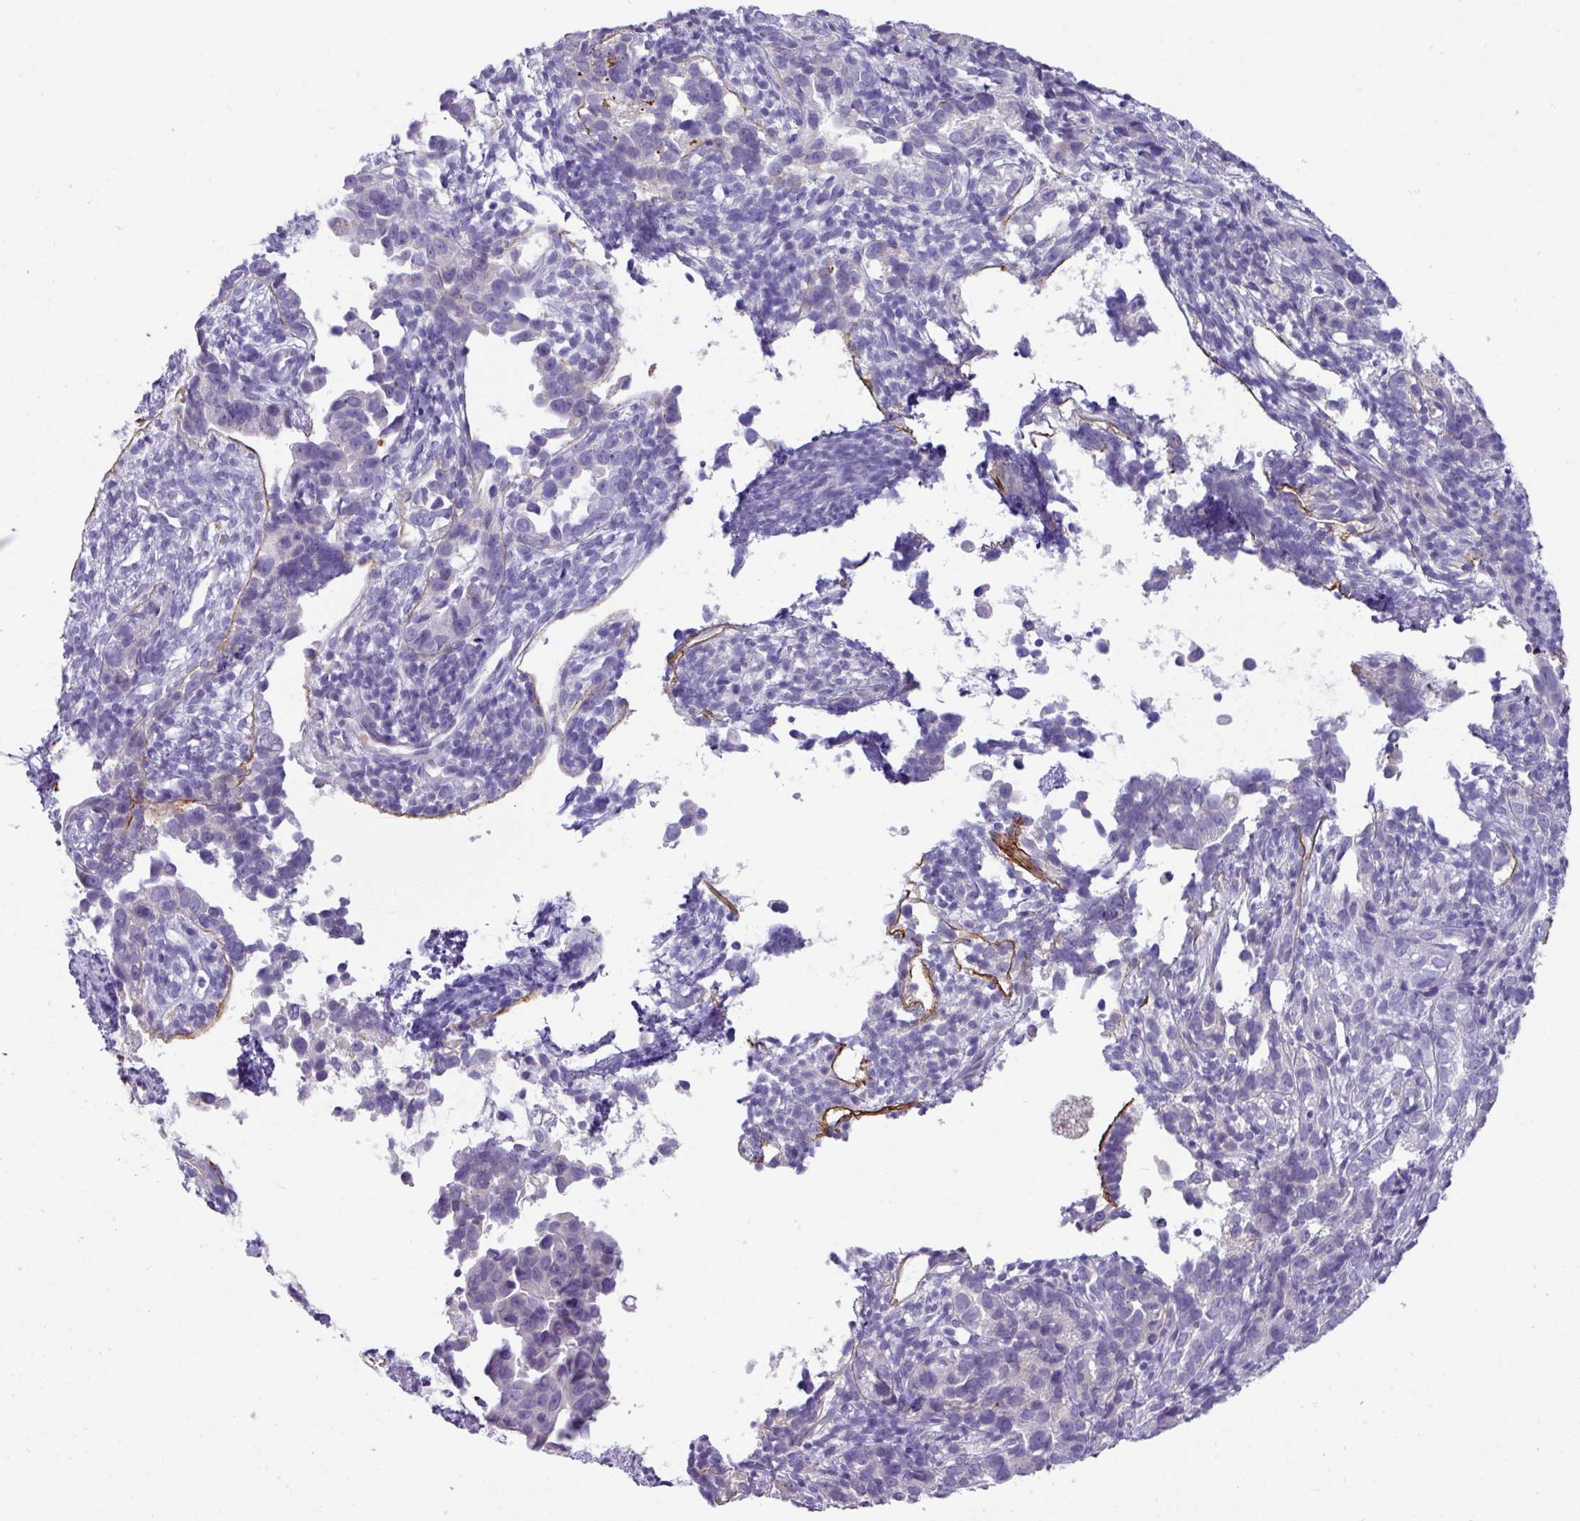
{"staining": {"intensity": "negative", "quantity": "none", "location": "none"}, "tissue": "endometrial cancer", "cell_type": "Tumor cells", "image_type": "cancer", "snomed": [{"axis": "morphology", "description": "Adenocarcinoma, NOS"}, {"axis": "topography", "description": "Endometrium"}], "caption": "High power microscopy image of an immunohistochemistry (IHC) image of endometrial cancer (adenocarcinoma), revealing no significant staining in tumor cells.", "gene": "ZNF524", "patient": {"sex": "female", "age": 57}}